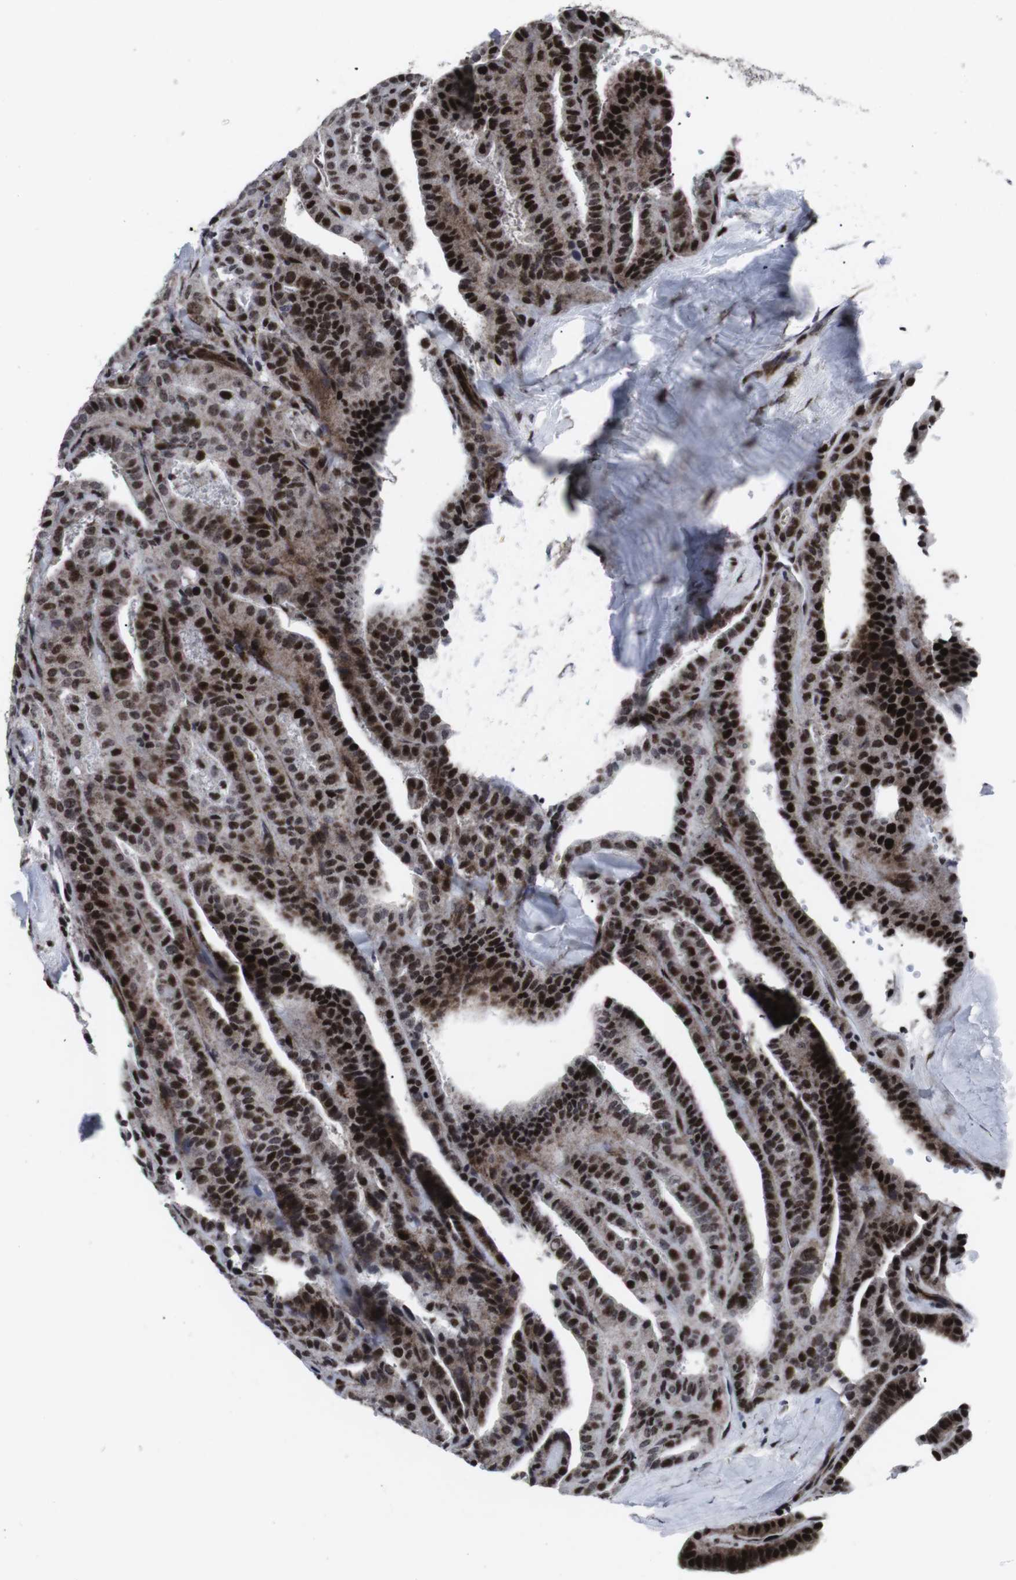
{"staining": {"intensity": "strong", "quantity": ">75%", "location": "nuclear"}, "tissue": "thyroid cancer", "cell_type": "Tumor cells", "image_type": "cancer", "snomed": [{"axis": "morphology", "description": "Papillary adenocarcinoma, NOS"}, {"axis": "topography", "description": "Thyroid gland"}], "caption": "Tumor cells exhibit strong nuclear positivity in about >75% of cells in thyroid cancer (papillary adenocarcinoma).", "gene": "MLH1", "patient": {"sex": "male", "age": 77}}